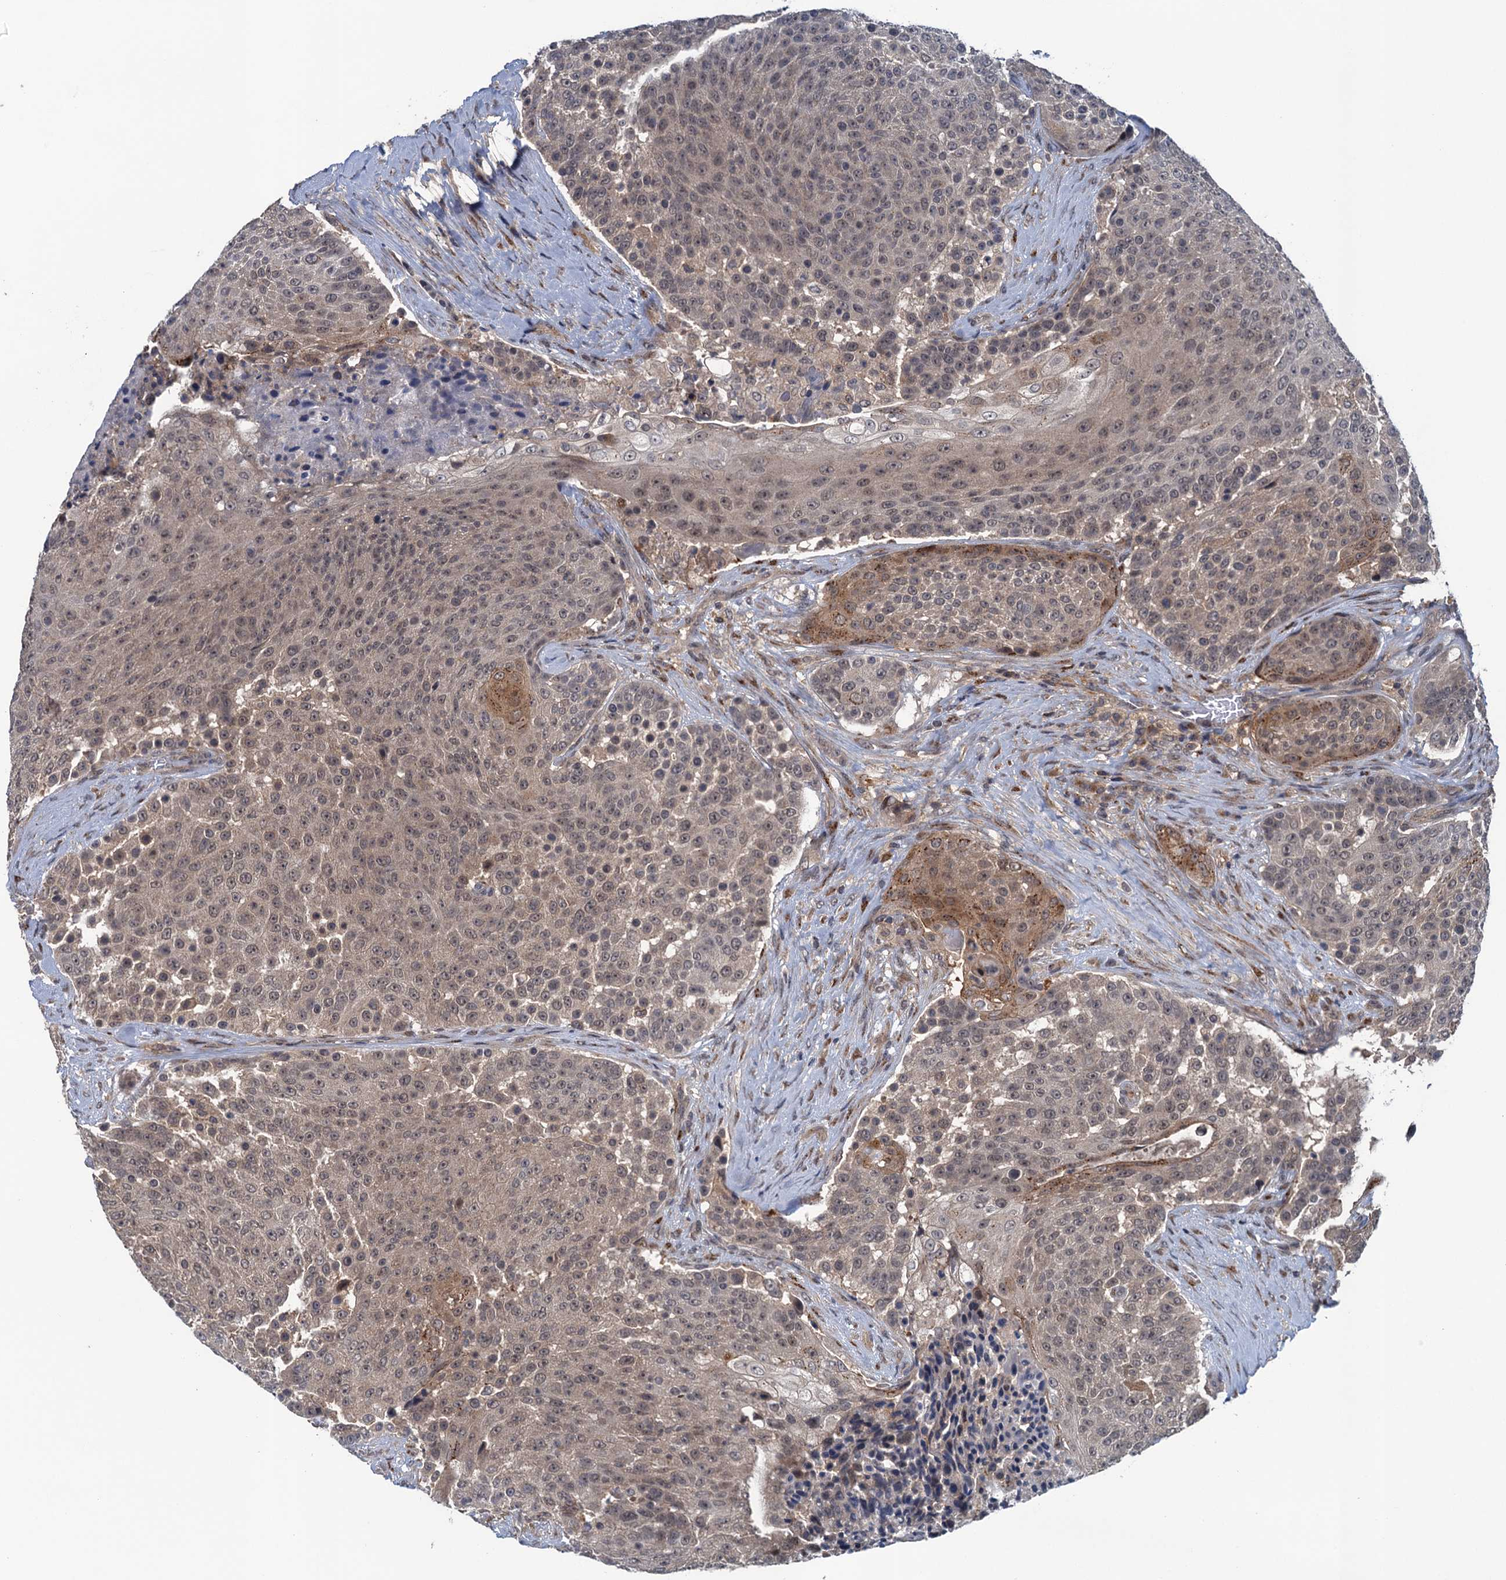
{"staining": {"intensity": "moderate", "quantity": "25%-75%", "location": "cytoplasmic/membranous,nuclear"}, "tissue": "urothelial cancer", "cell_type": "Tumor cells", "image_type": "cancer", "snomed": [{"axis": "morphology", "description": "Urothelial carcinoma, High grade"}, {"axis": "topography", "description": "Urinary bladder"}], "caption": "Immunohistochemistry histopathology image of neoplastic tissue: human urothelial cancer stained using IHC exhibits medium levels of moderate protein expression localized specifically in the cytoplasmic/membranous and nuclear of tumor cells, appearing as a cytoplasmic/membranous and nuclear brown color.", "gene": "RNF165", "patient": {"sex": "female", "age": 63}}